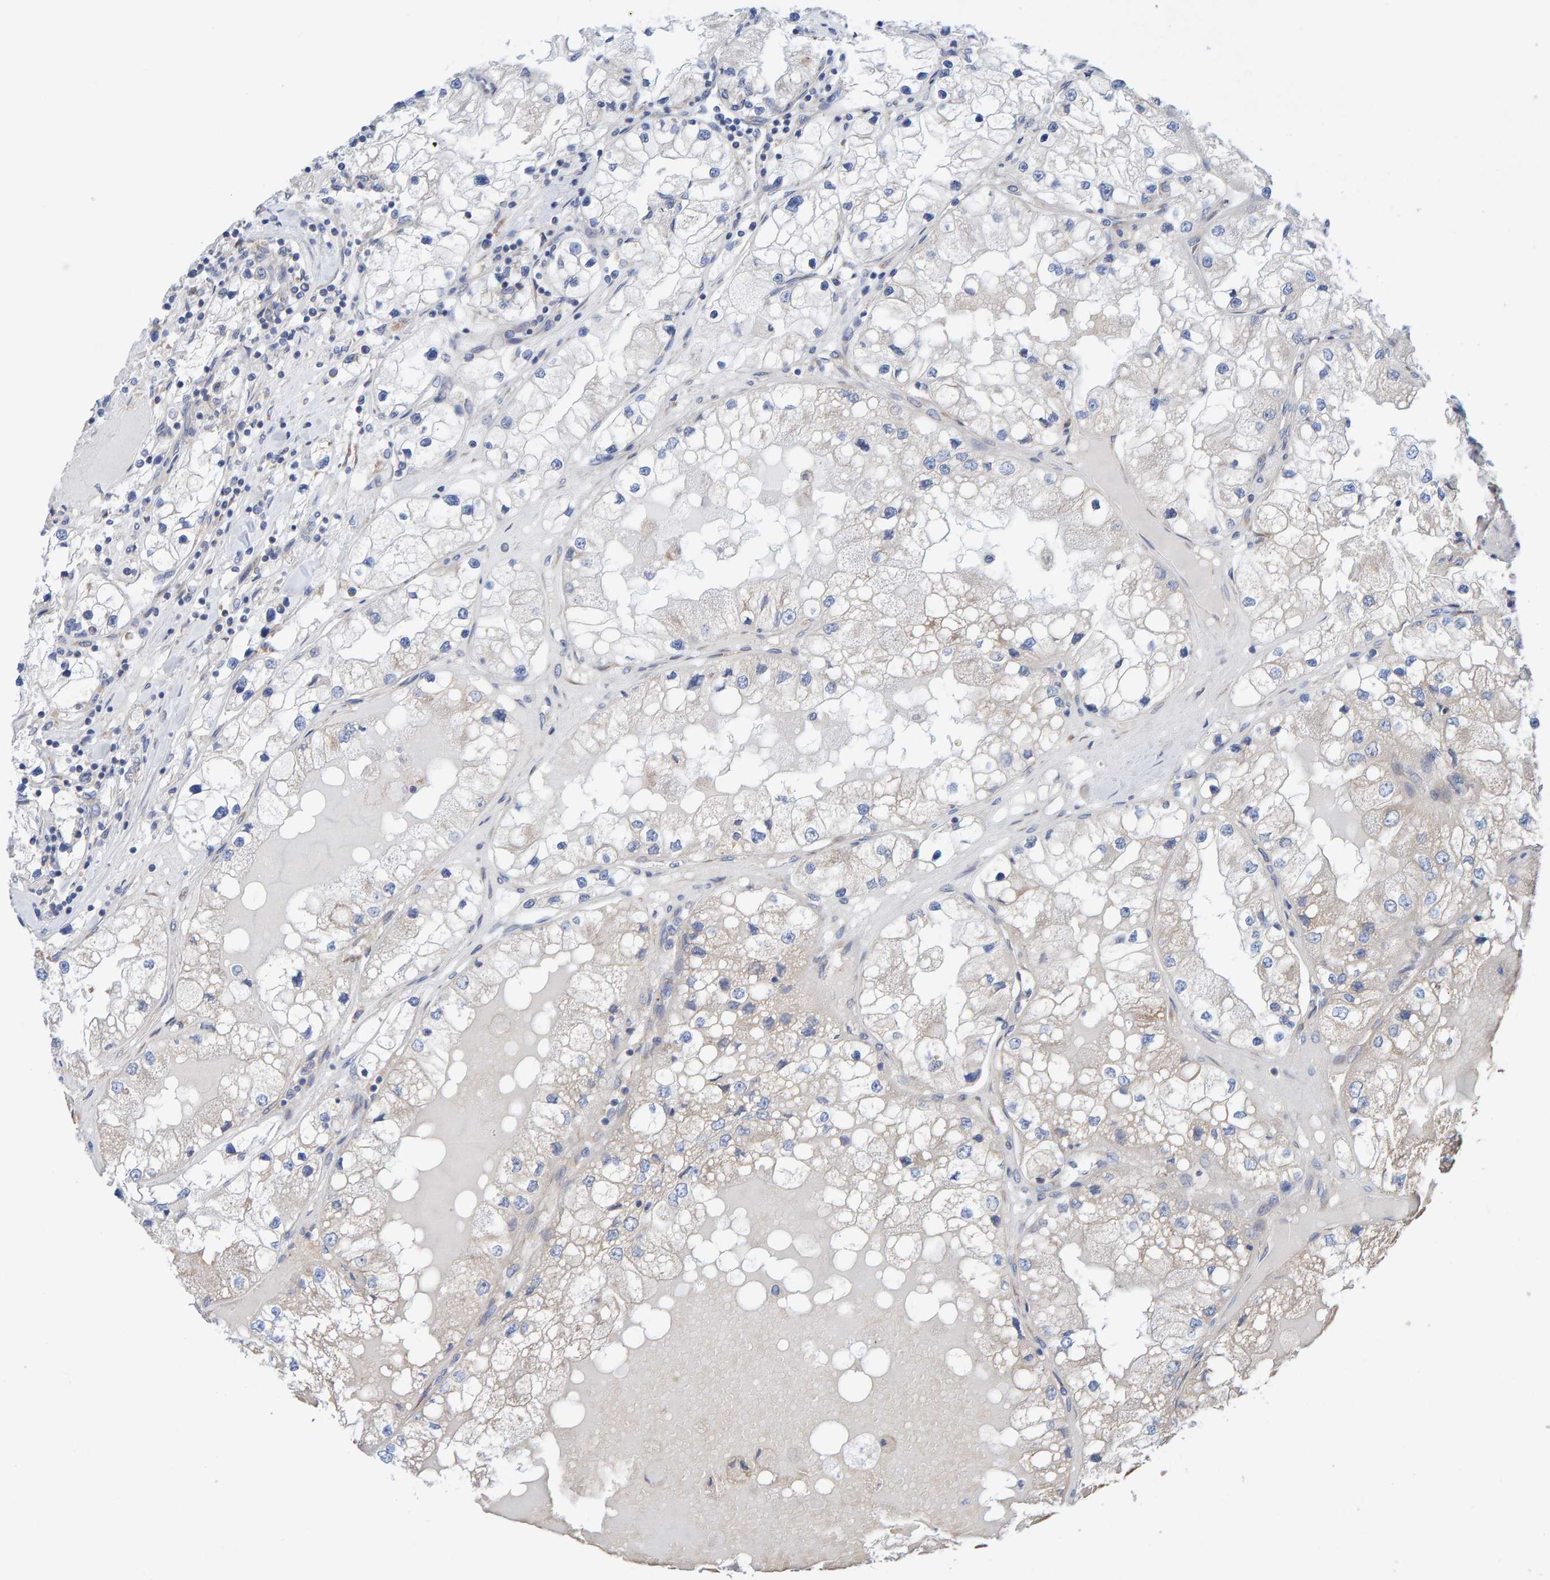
{"staining": {"intensity": "negative", "quantity": "none", "location": "none"}, "tissue": "renal cancer", "cell_type": "Tumor cells", "image_type": "cancer", "snomed": [{"axis": "morphology", "description": "Adenocarcinoma, NOS"}, {"axis": "topography", "description": "Kidney"}], "caption": "An immunohistochemistry (IHC) image of renal cancer is shown. There is no staining in tumor cells of renal cancer. (Brightfield microscopy of DAB immunohistochemistry at high magnification).", "gene": "CDK5RAP3", "patient": {"sex": "male", "age": 68}}